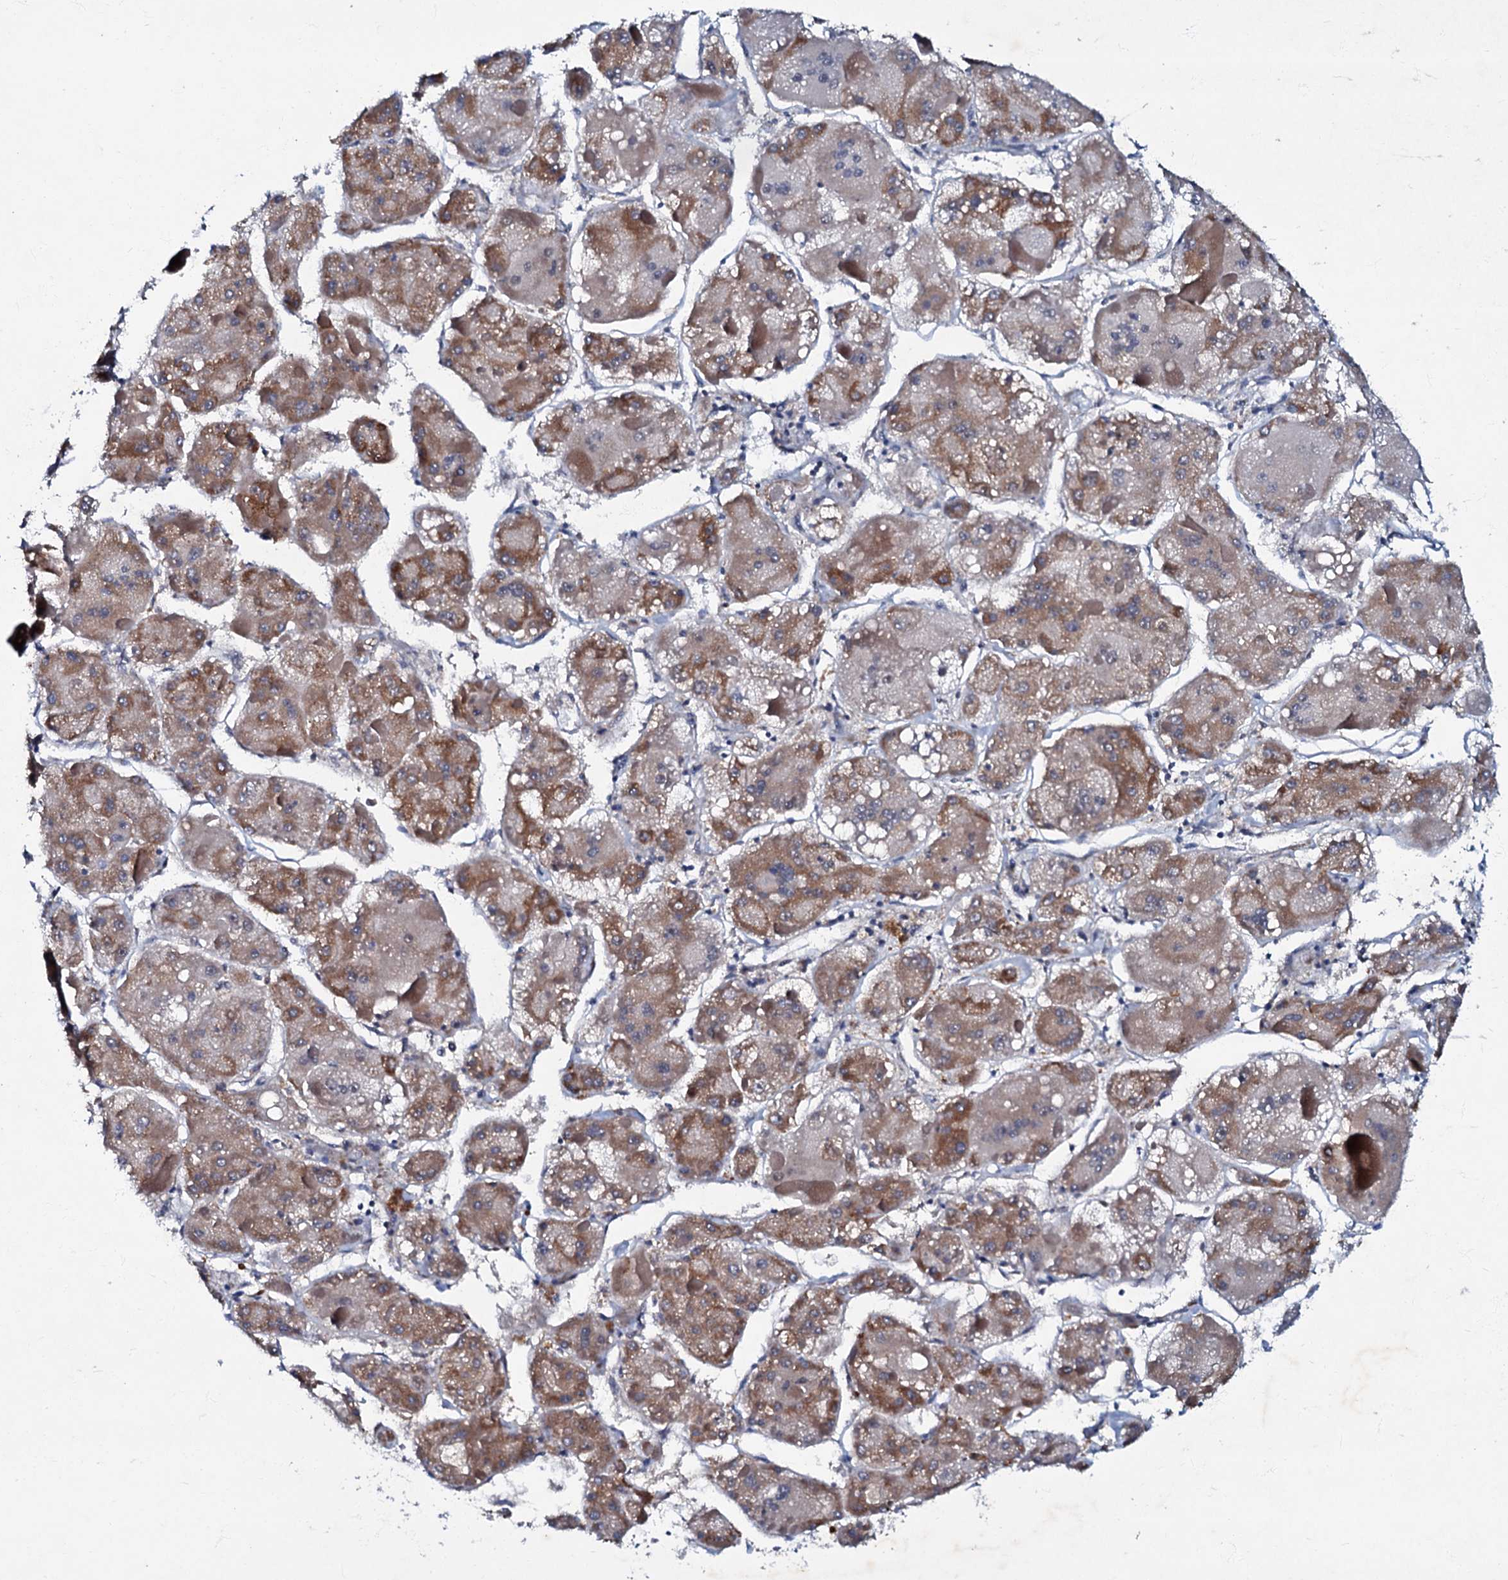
{"staining": {"intensity": "moderate", "quantity": ">75%", "location": "cytoplasmic/membranous"}, "tissue": "liver cancer", "cell_type": "Tumor cells", "image_type": "cancer", "snomed": [{"axis": "morphology", "description": "Carcinoma, Hepatocellular, NOS"}, {"axis": "topography", "description": "Liver"}], "caption": "This micrograph demonstrates hepatocellular carcinoma (liver) stained with IHC to label a protein in brown. The cytoplasmic/membranous of tumor cells show moderate positivity for the protein. Nuclei are counter-stained blue.", "gene": "MRPL51", "patient": {"sex": "female", "age": 73}}